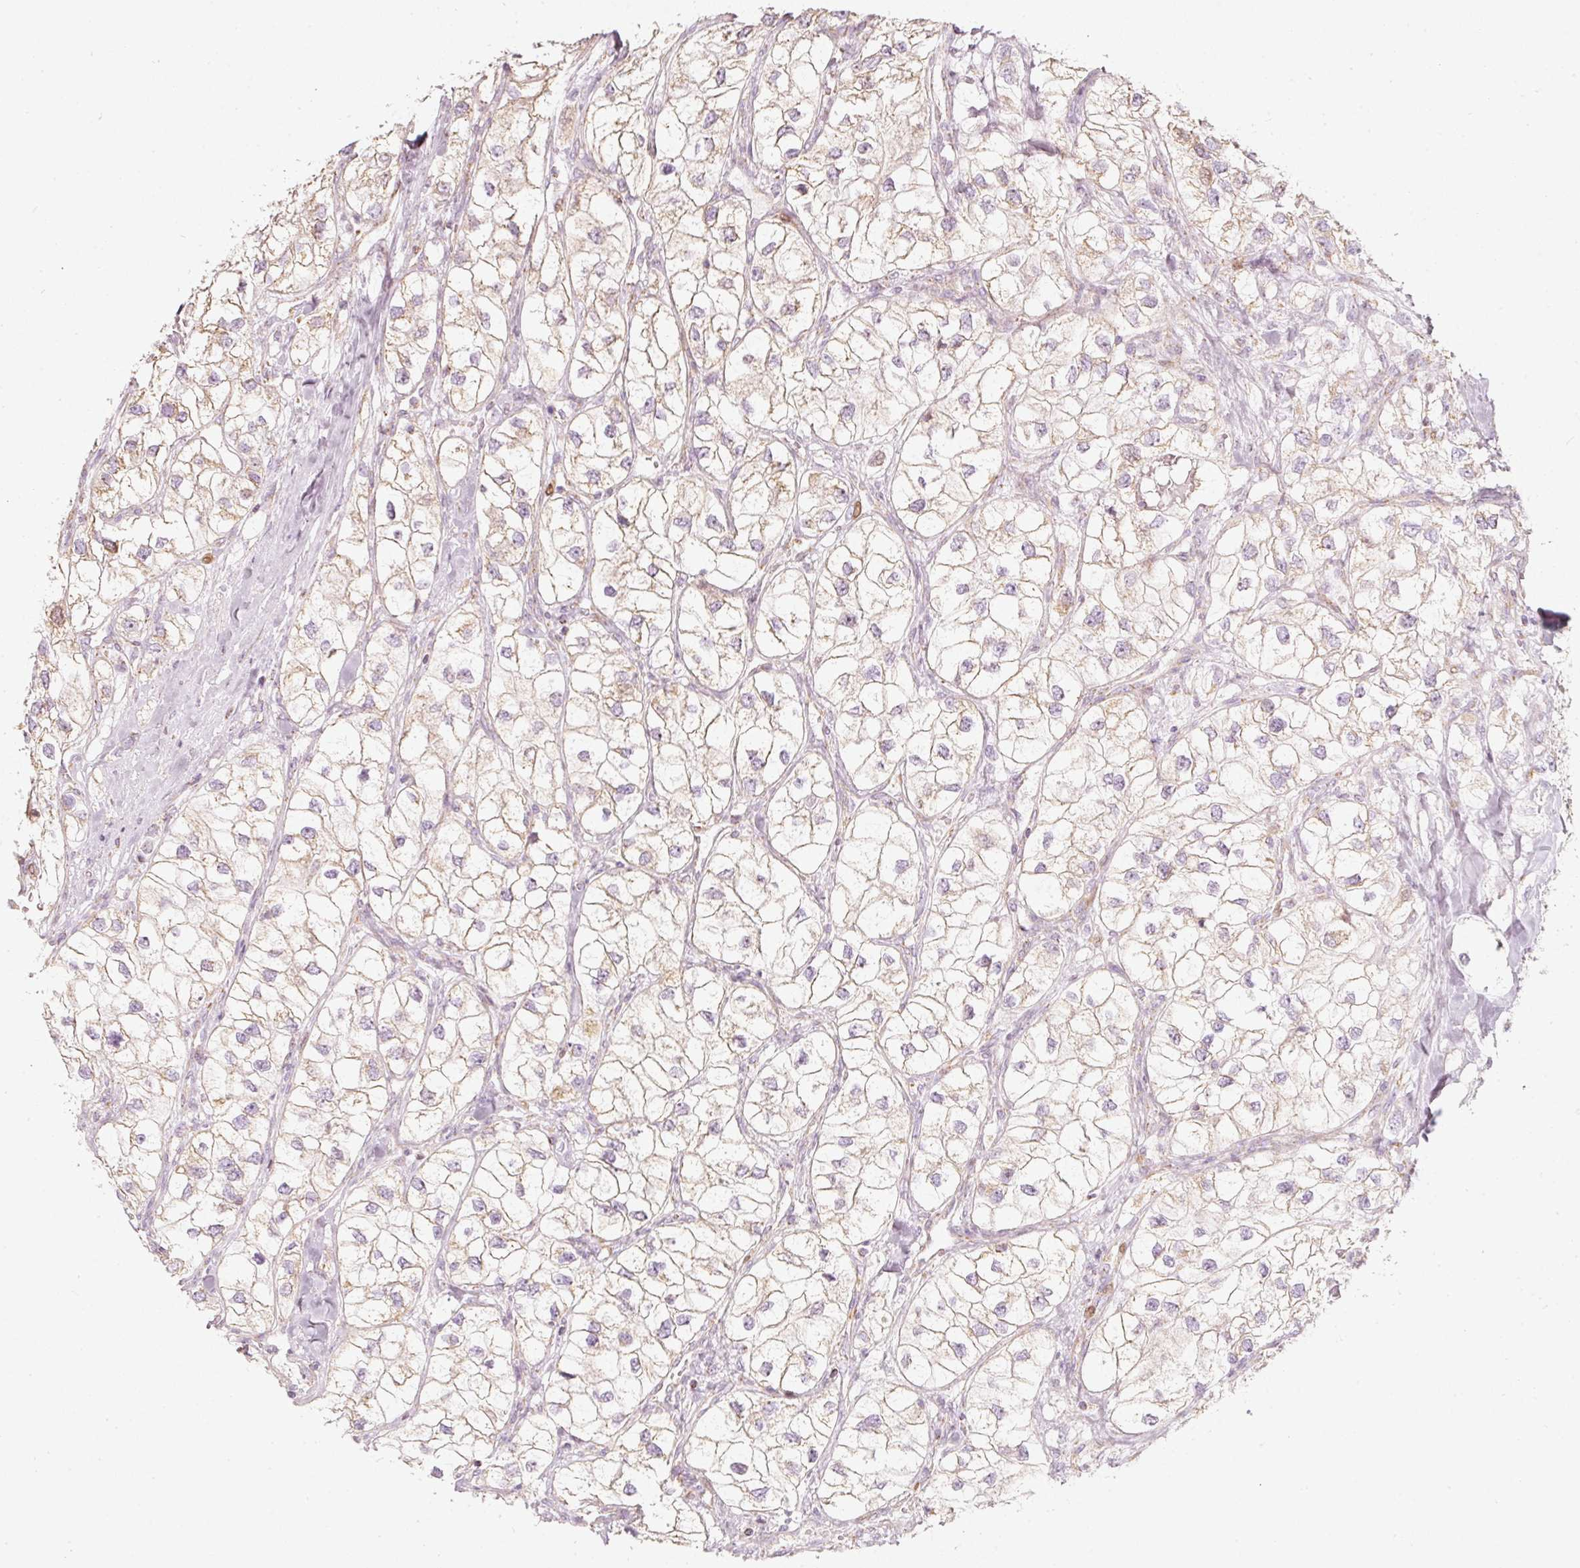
{"staining": {"intensity": "weak", "quantity": "<25%", "location": "nuclear"}, "tissue": "renal cancer", "cell_type": "Tumor cells", "image_type": "cancer", "snomed": [{"axis": "morphology", "description": "Adenocarcinoma, NOS"}, {"axis": "topography", "description": "Kidney"}], "caption": "Renal cancer (adenocarcinoma) was stained to show a protein in brown. There is no significant expression in tumor cells.", "gene": "DUT", "patient": {"sex": "male", "age": 59}}